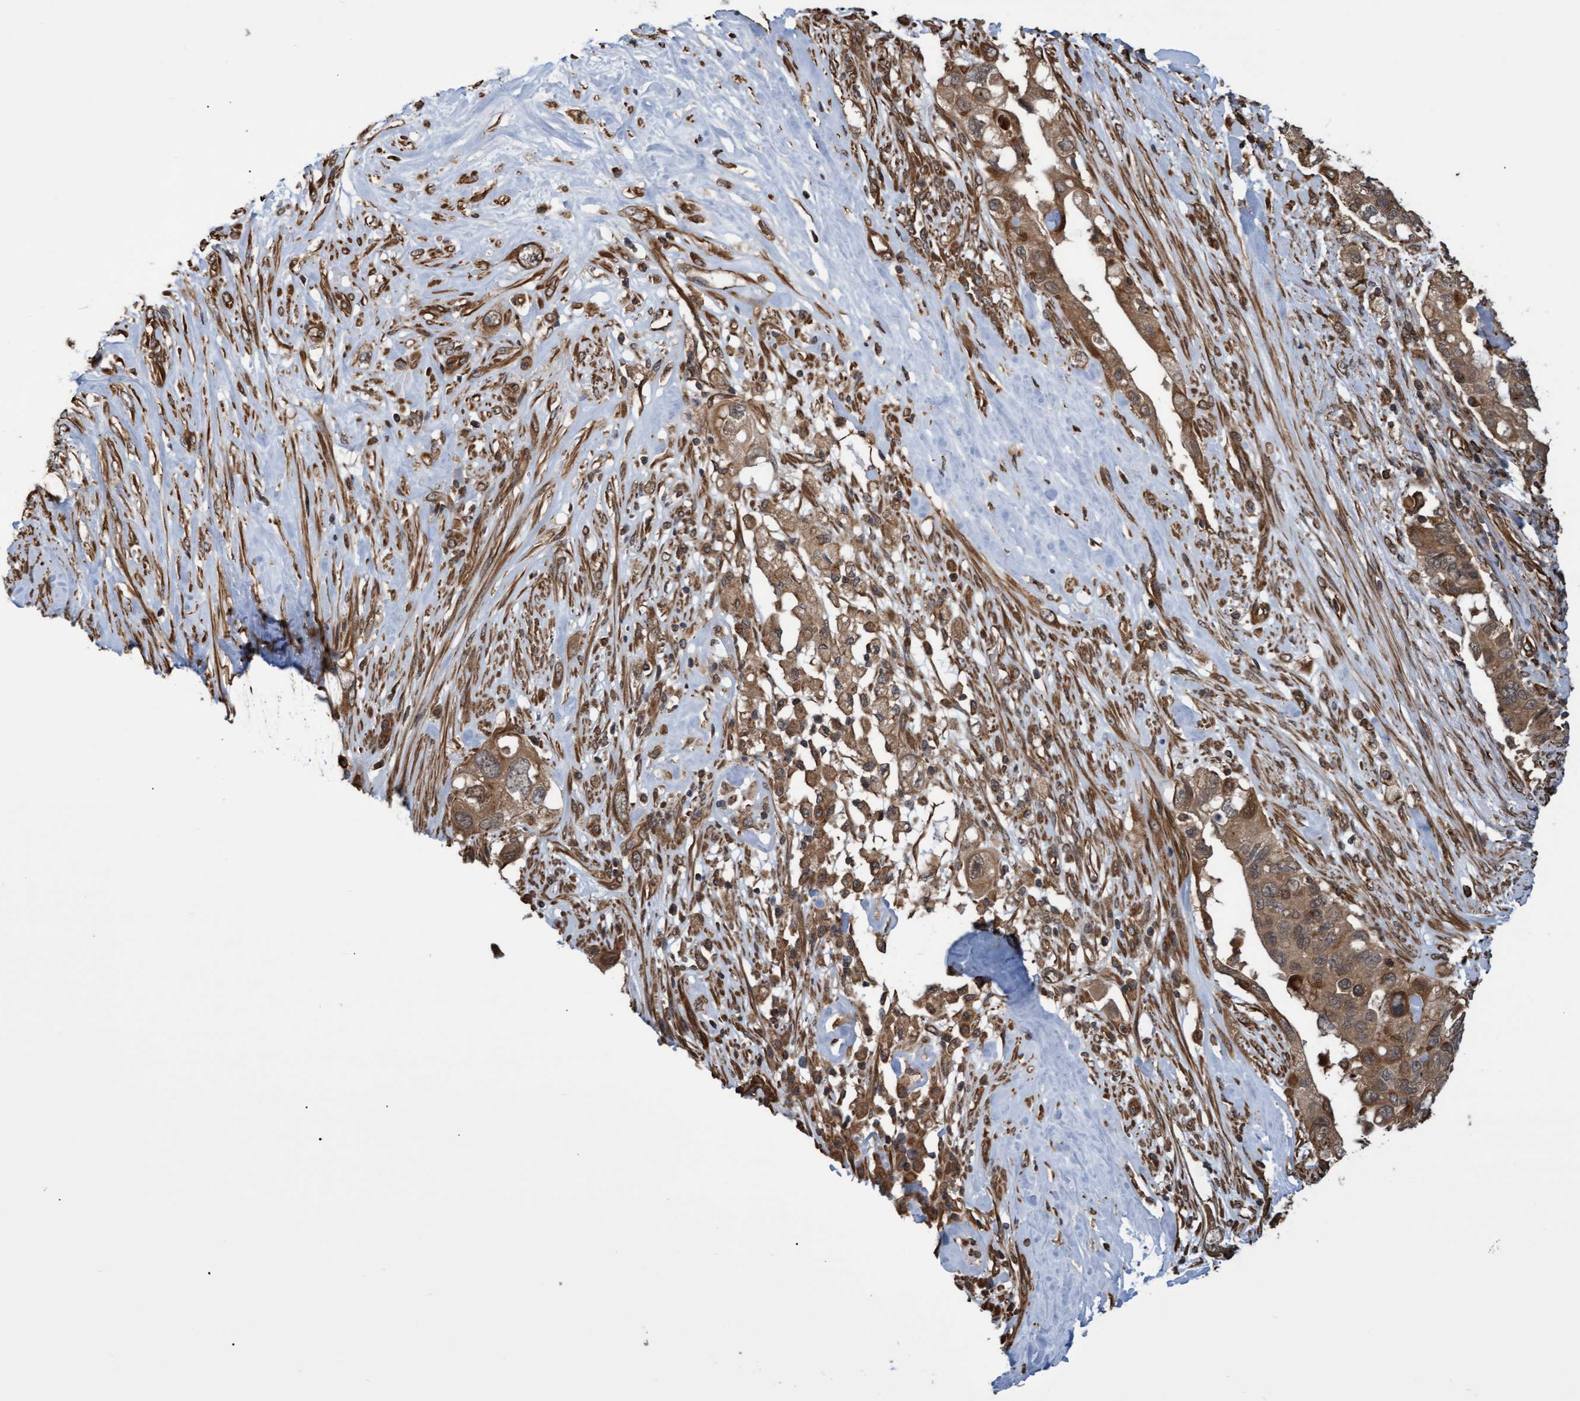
{"staining": {"intensity": "moderate", "quantity": ">75%", "location": "cytoplasmic/membranous"}, "tissue": "pancreatic cancer", "cell_type": "Tumor cells", "image_type": "cancer", "snomed": [{"axis": "morphology", "description": "Adenocarcinoma, NOS"}, {"axis": "topography", "description": "Pancreas"}], "caption": "This histopathology image reveals adenocarcinoma (pancreatic) stained with immunohistochemistry to label a protein in brown. The cytoplasmic/membranous of tumor cells show moderate positivity for the protein. Nuclei are counter-stained blue.", "gene": "TNFRSF10B", "patient": {"sex": "female", "age": 56}}